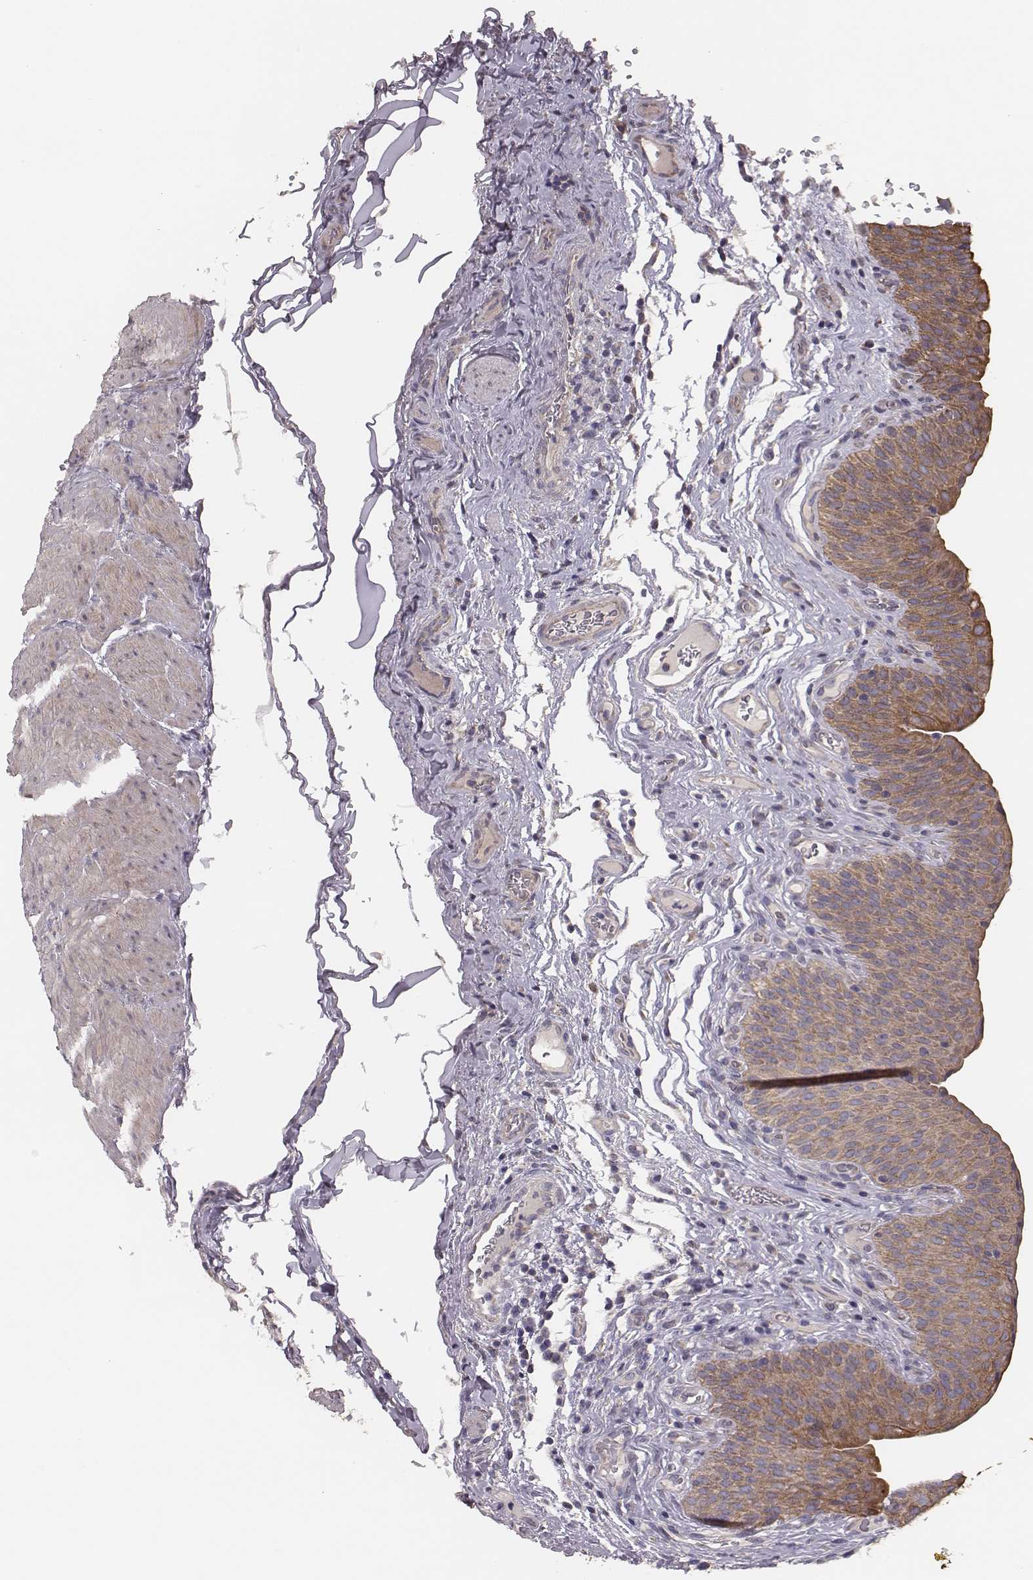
{"staining": {"intensity": "moderate", "quantity": ">75%", "location": "cytoplasmic/membranous"}, "tissue": "urinary bladder", "cell_type": "Urothelial cells", "image_type": "normal", "snomed": [{"axis": "morphology", "description": "Normal tissue, NOS"}, {"axis": "topography", "description": "Urinary bladder"}], "caption": "Protein staining displays moderate cytoplasmic/membranous staining in about >75% of urothelial cells in benign urinary bladder. Using DAB (brown) and hematoxylin (blue) stains, captured at high magnification using brightfield microscopy.", "gene": "HAVCR1", "patient": {"sex": "male", "age": 66}}